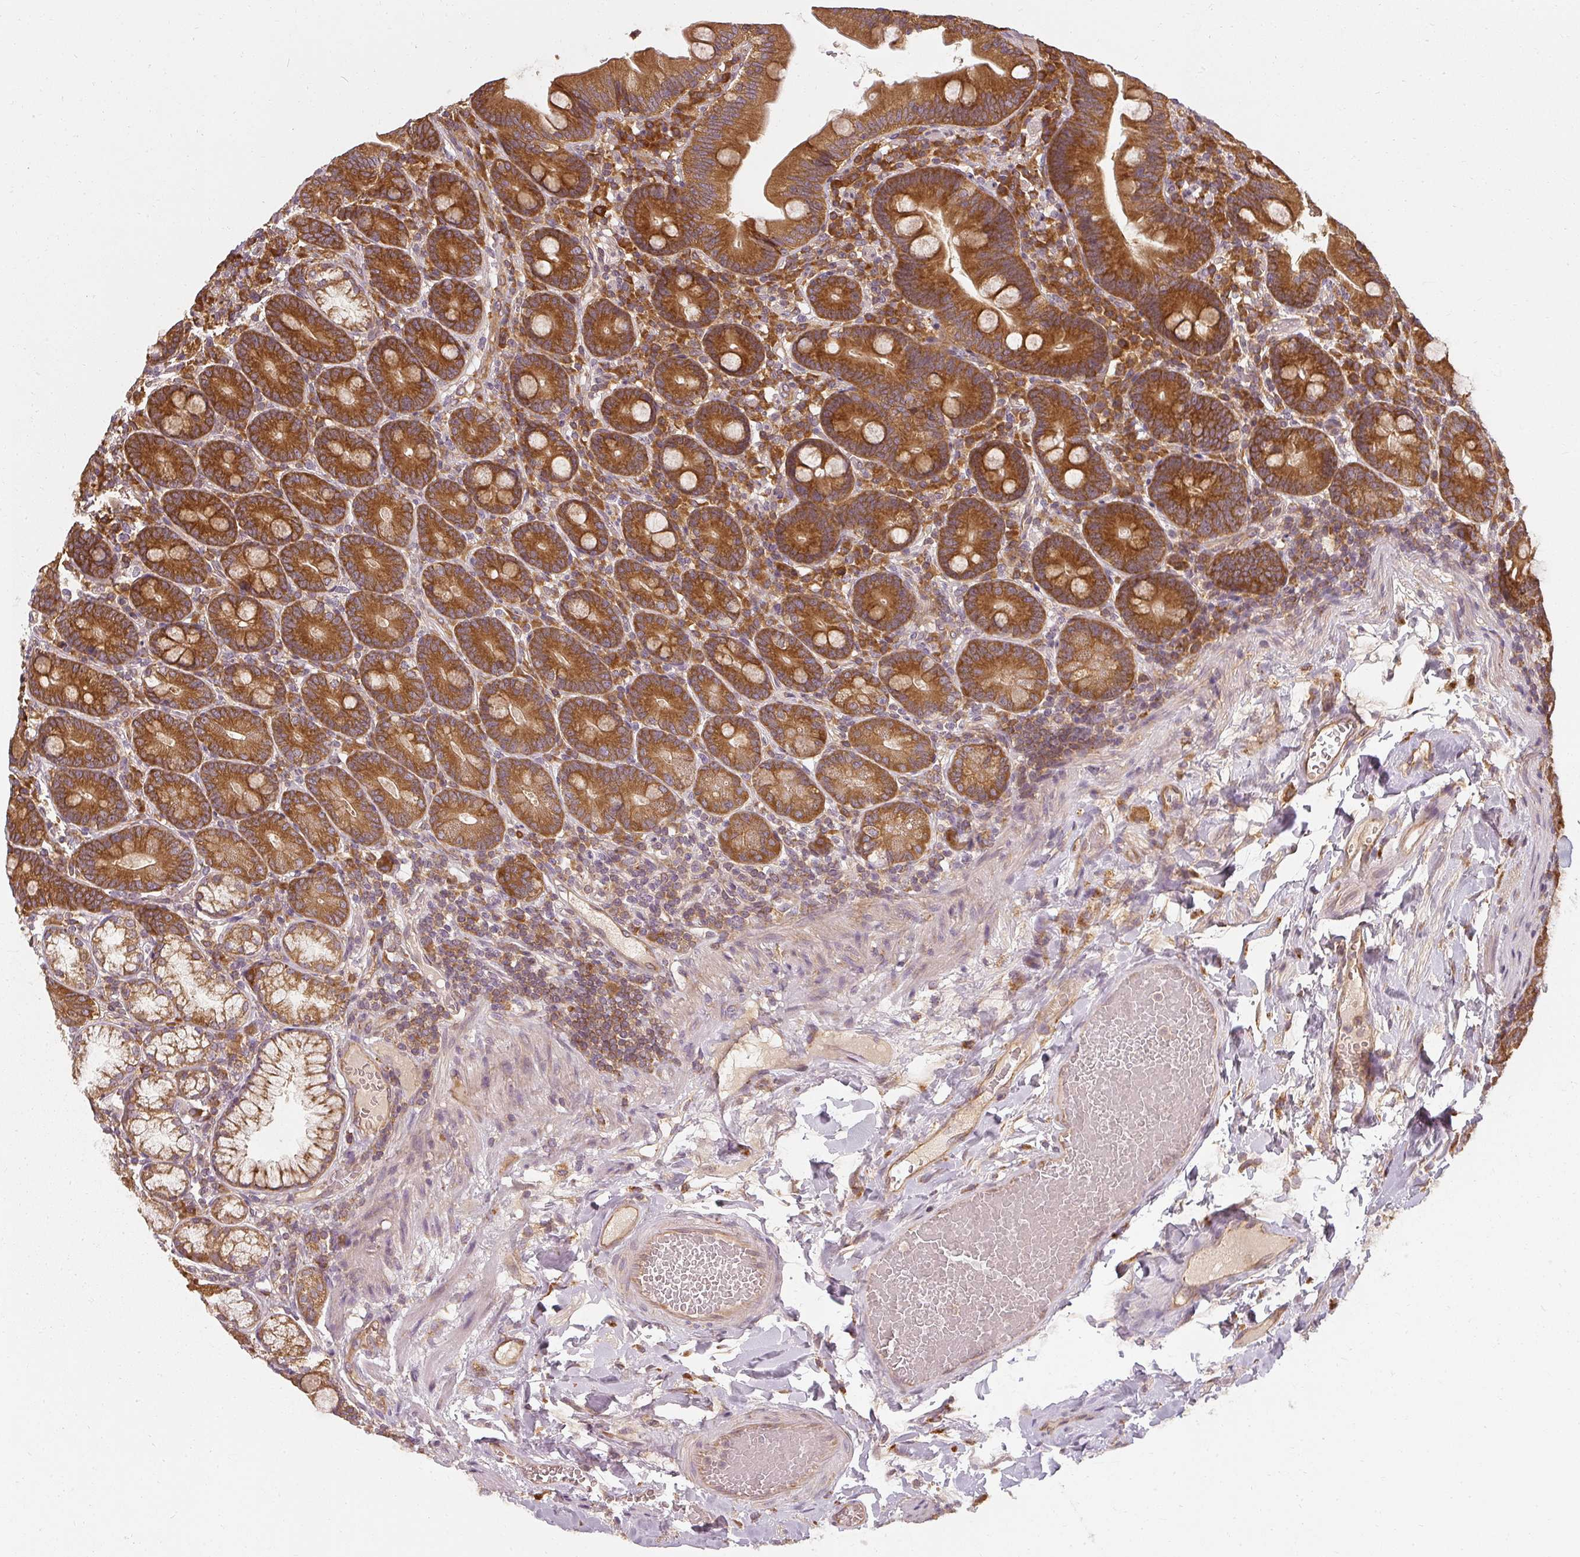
{"staining": {"intensity": "strong", "quantity": ">75%", "location": "cytoplasmic/membranous"}, "tissue": "duodenum", "cell_type": "Glandular cells", "image_type": "normal", "snomed": [{"axis": "morphology", "description": "Normal tissue, NOS"}, {"axis": "topography", "description": "Duodenum"}], "caption": "The histopathology image reveals a brown stain indicating the presence of a protein in the cytoplasmic/membranous of glandular cells in duodenum. The staining was performed using DAB (3,3'-diaminobenzidine), with brown indicating positive protein expression. Nuclei are stained blue with hematoxylin.", "gene": "RPL24", "patient": {"sex": "female", "age": 67}}